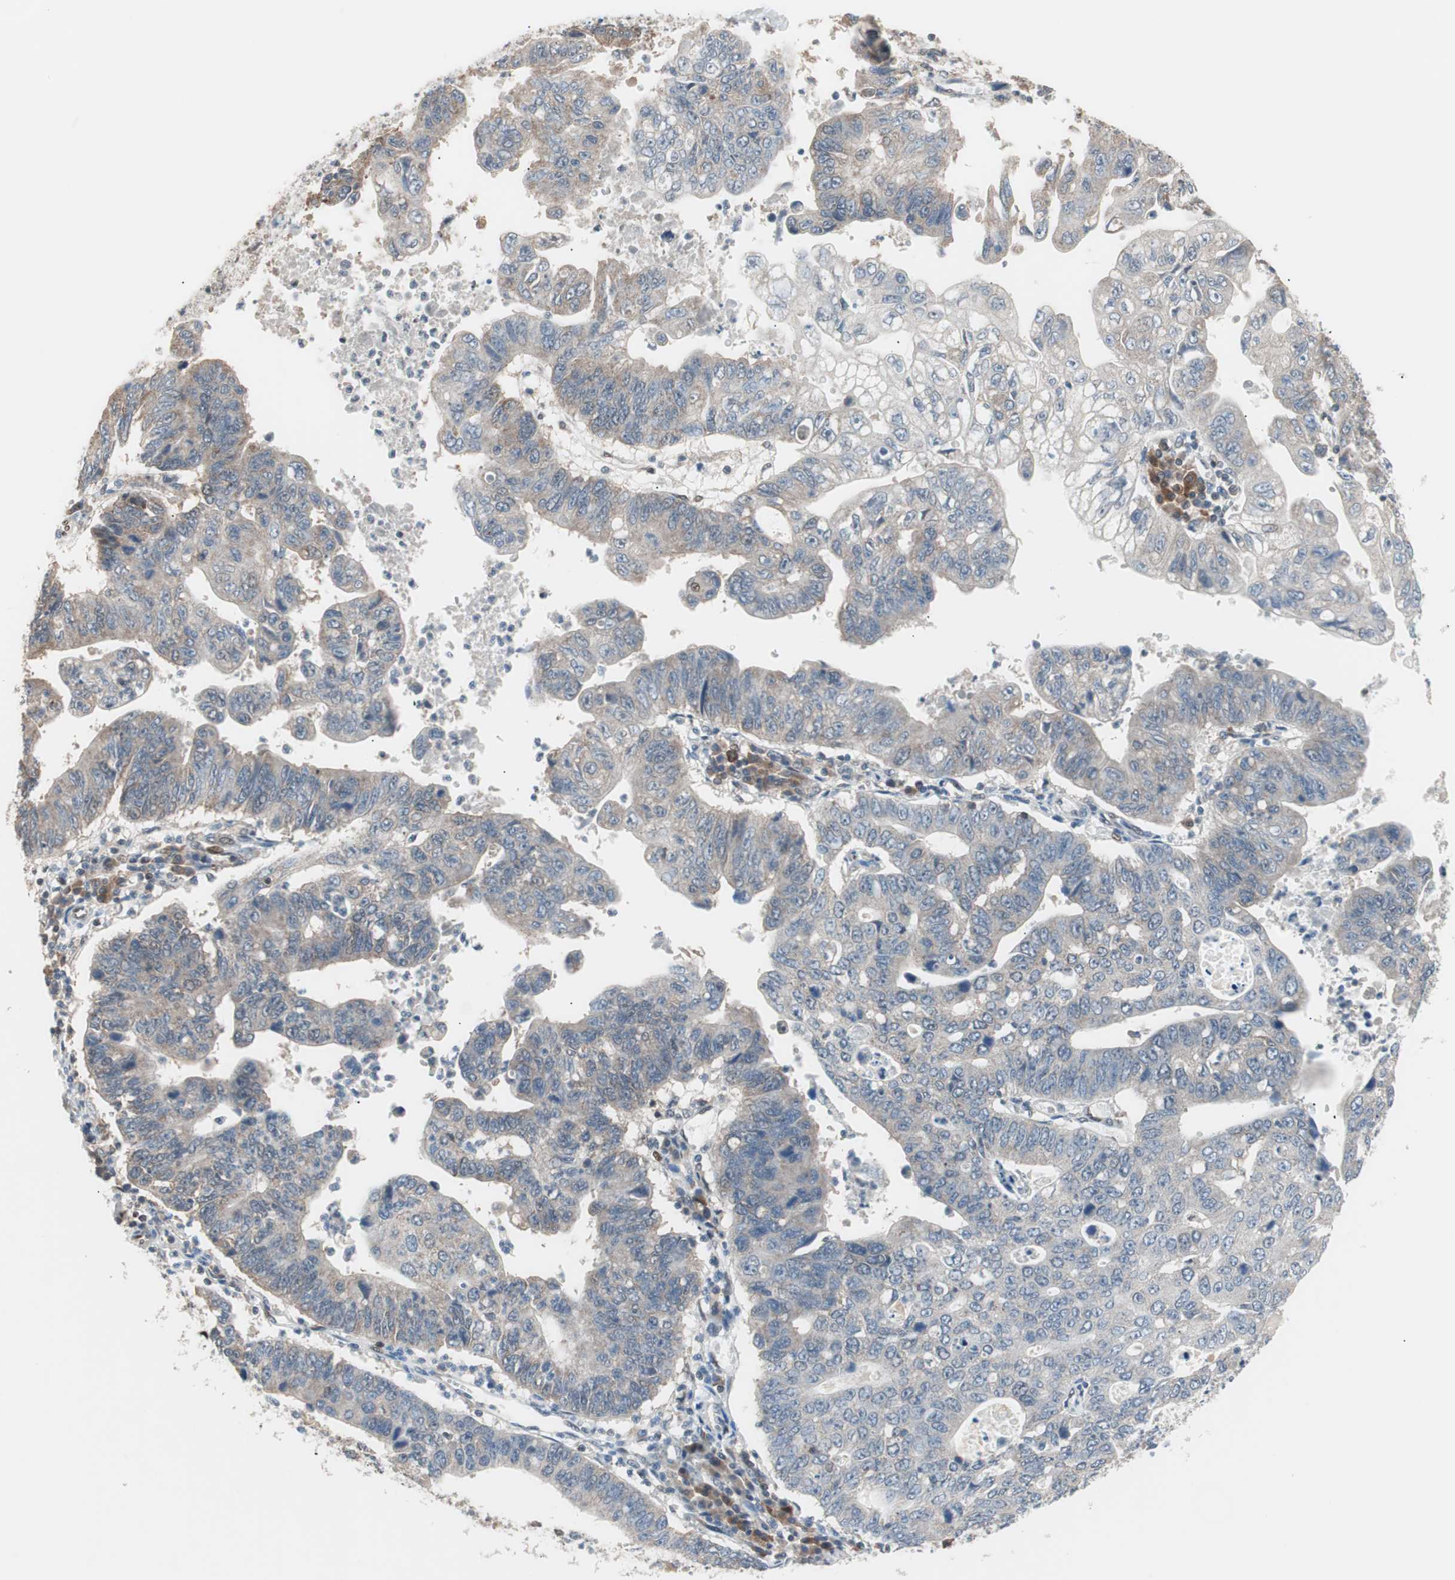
{"staining": {"intensity": "weak", "quantity": "<25%", "location": "cytoplasmic/membranous"}, "tissue": "stomach cancer", "cell_type": "Tumor cells", "image_type": "cancer", "snomed": [{"axis": "morphology", "description": "Adenocarcinoma, NOS"}, {"axis": "topography", "description": "Stomach"}], "caption": "DAB immunohistochemical staining of stomach cancer (adenocarcinoma) reveals no significant positivity in tumor cells.", "gene": "POLH", "patient": {"sex": "male", "age": 59}}